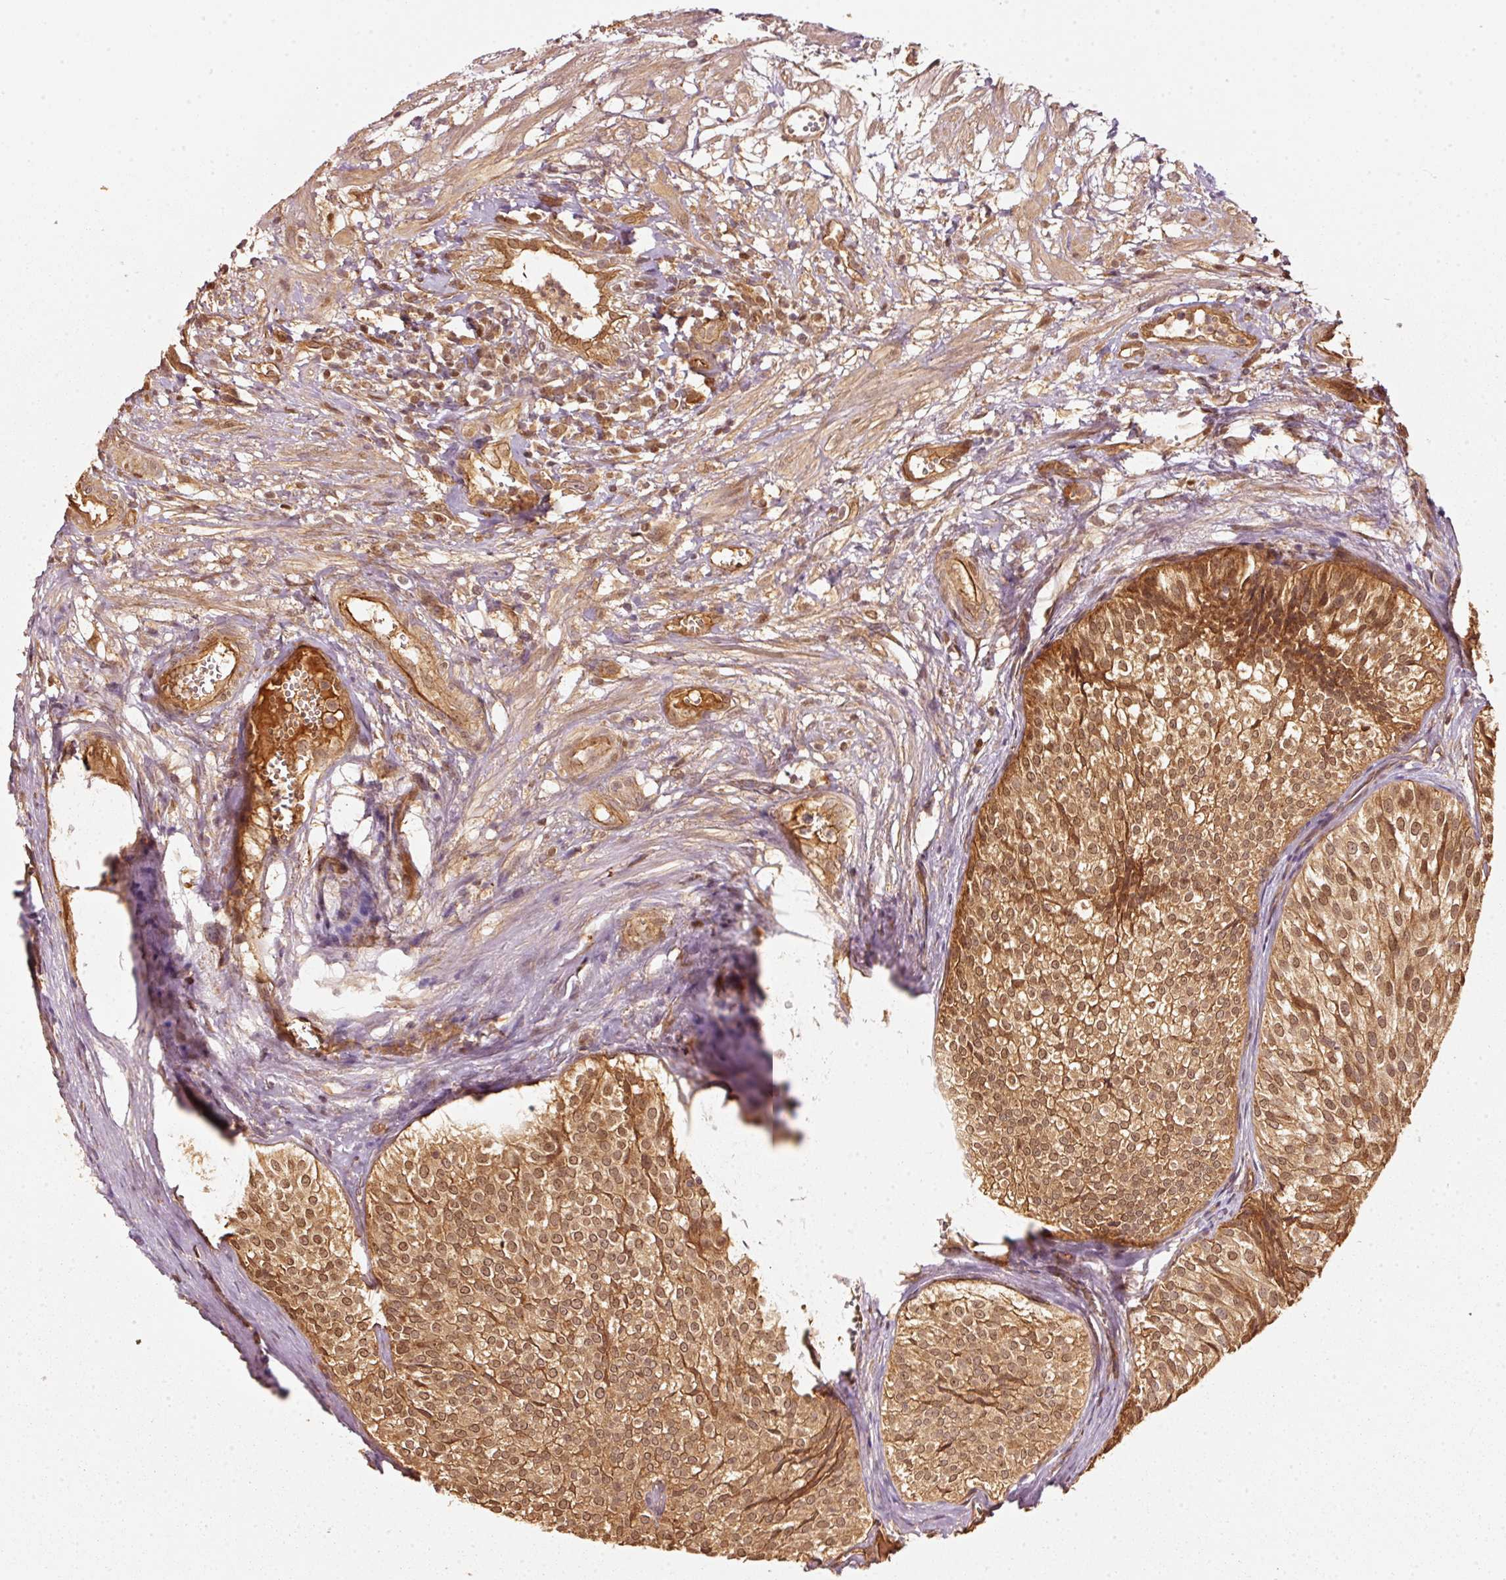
{"staining": {"intensity": "strong", "quantity": ">75%", "location": "cytoplasmic/membranous,nuclear"}, "tissue": "urothelial cancer", "cell_type": "Tumor cells", "image_type": "cancer", "snomed": [{"axis": "morphology", "description": "Urothelial carcinoma, Low grade"}, {"axis": "topography", "description": "Urinary bladder"}], "caption": "Urothelial cancer tissue exhibits strong cytoplasmic/membranous and nuclear positivity in approximately >75% of tumor cells, visualized by immunohistochemistry.", "gene": "STAU1", "patient": {"sex": "male", "age": 91}}